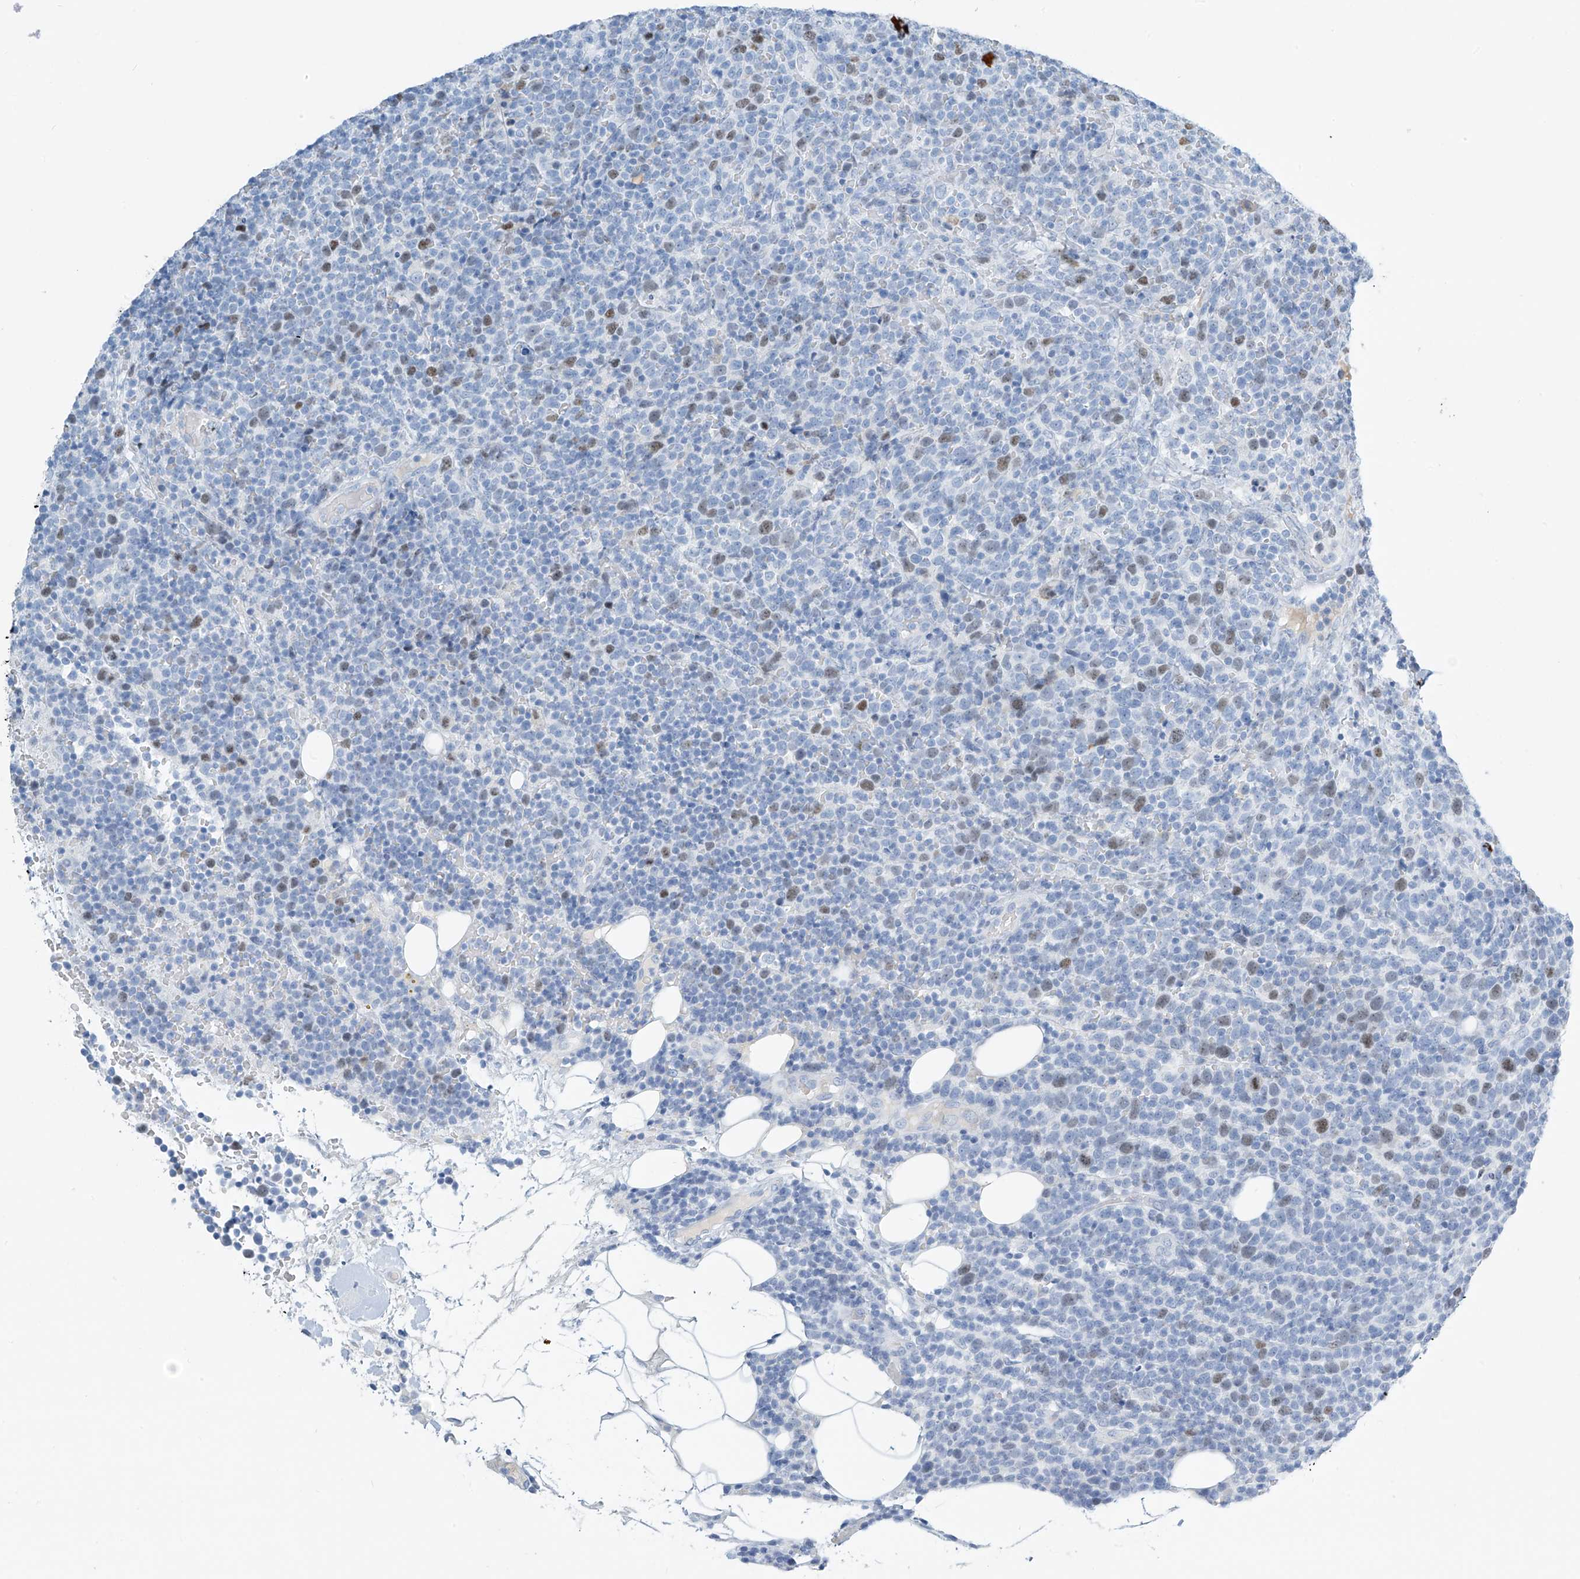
{"staining": {"intensity": "moderate", "quantity": "<25%", "location": "nuclear"}, "tissue": "lymphoma", "cell_type": "Tumor cells", "image_type": "cancer", "snomed": [{"axis": "morphology", "description": "Malignant lymphoma, non-Hodgkin's type, High grade"}, {"axis": "topography", "description": "Lymph node"}], "caption": "Immunohistochemistry (IHC) of lymphoma shows low levels of moderate nuclear staining in about <25% of tumor cells. Using DAB (brown) and hematoxylin (blue) stains, captured at high magnification using brightfield microscopy.", "gene": "SGO2", "patient": {"sex": "male", "age": 61}}